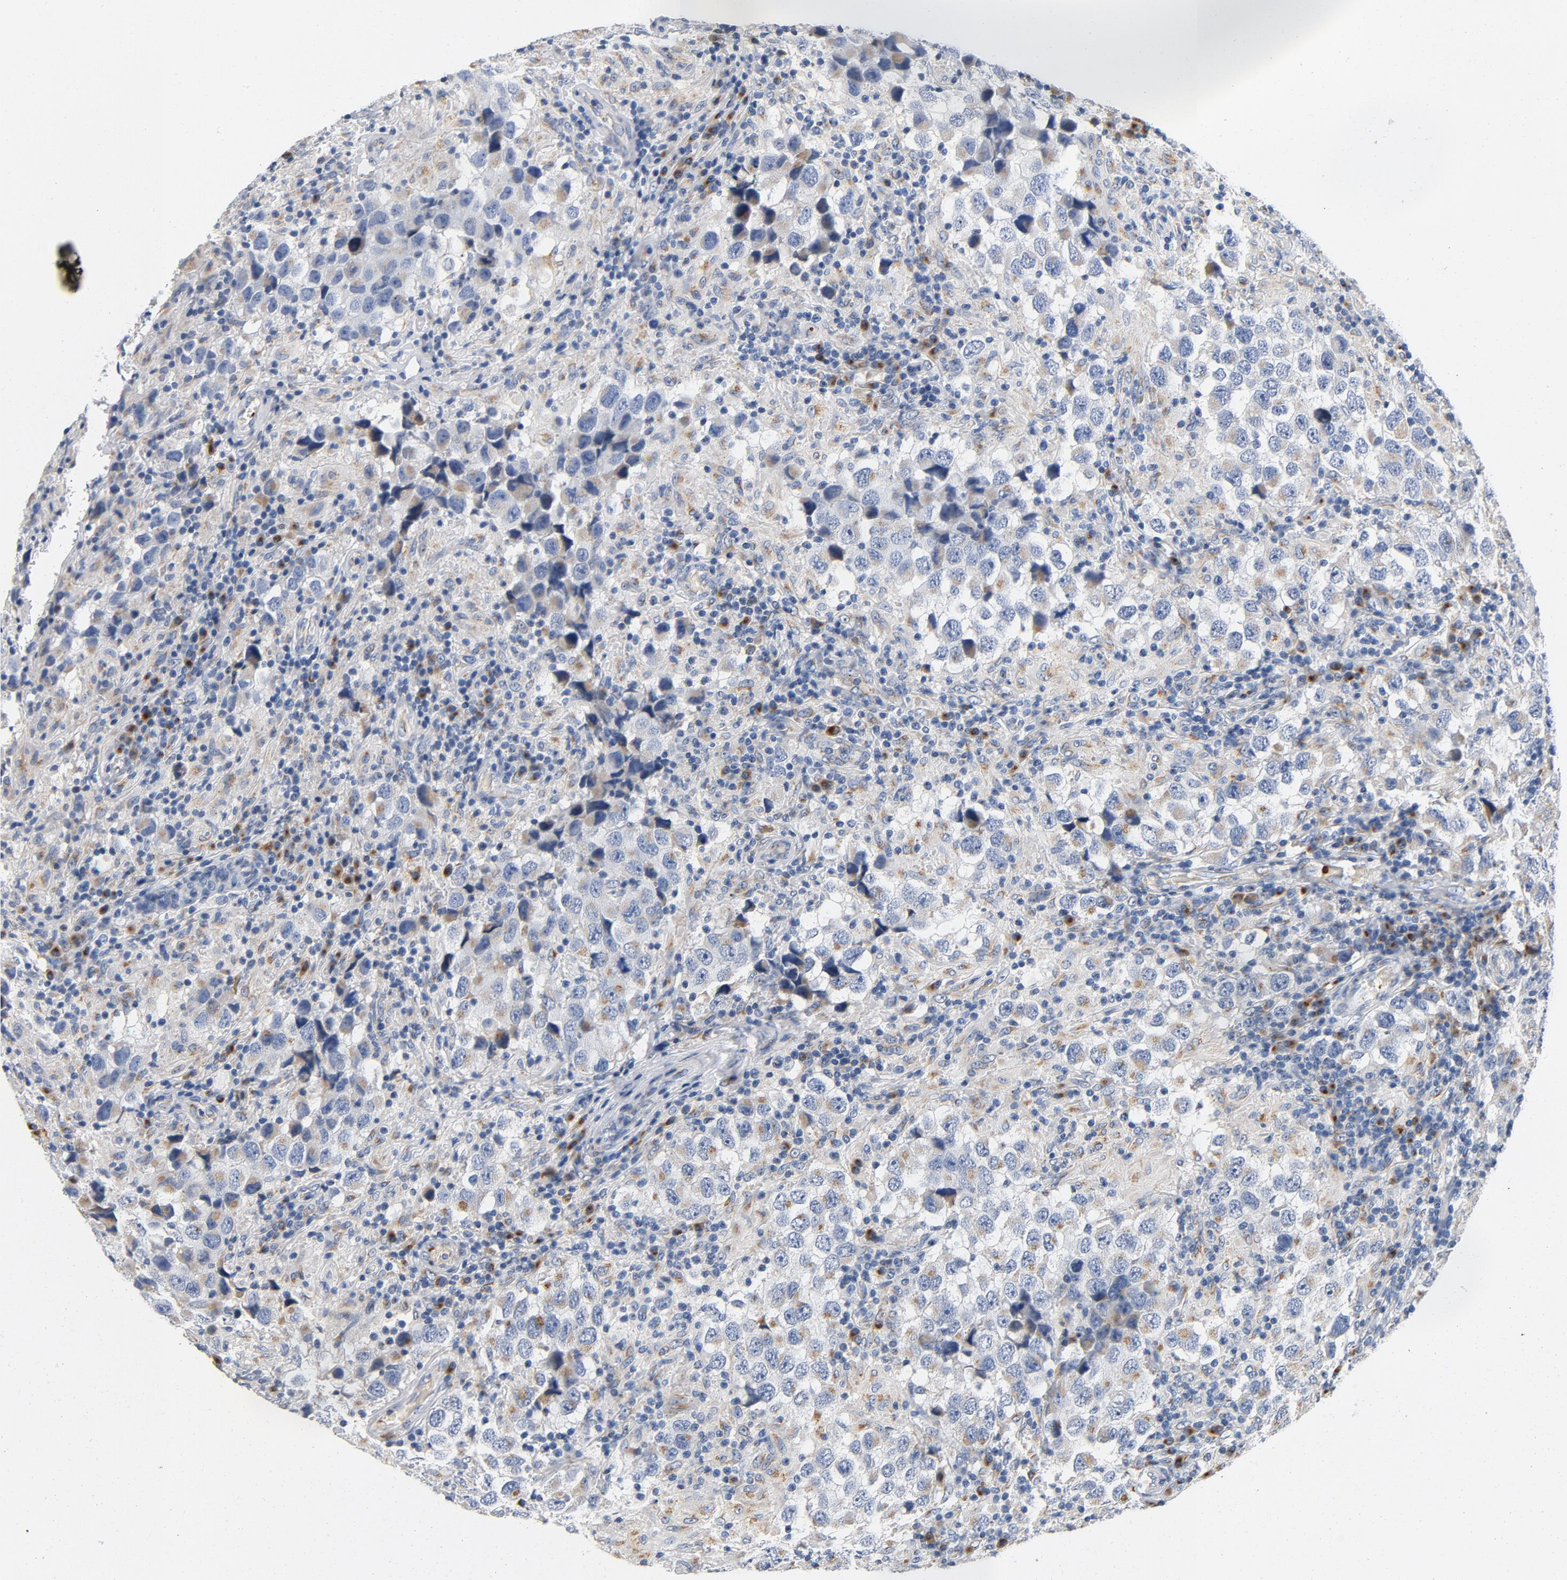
{"staining": {"intensity": "negative", "quantity": "none", "location": "none"}, "tissue": "testis cancer", "cell_type": "Tumor cells", "image_type": "cancer", "snomed": [{"axis": "morphology", "description": "Carcinoma, Embryonal, NOS"}, {"axis": "topography", "description": "Testis"}], "caption": "IHC of testis cancer displays no staining in tumor cells. (DAB immunohistochemistry visualized using brightfield microscopy, high magnification).", "gene": "LMAN2", "patient": {"sex": "male", "age": 21}}